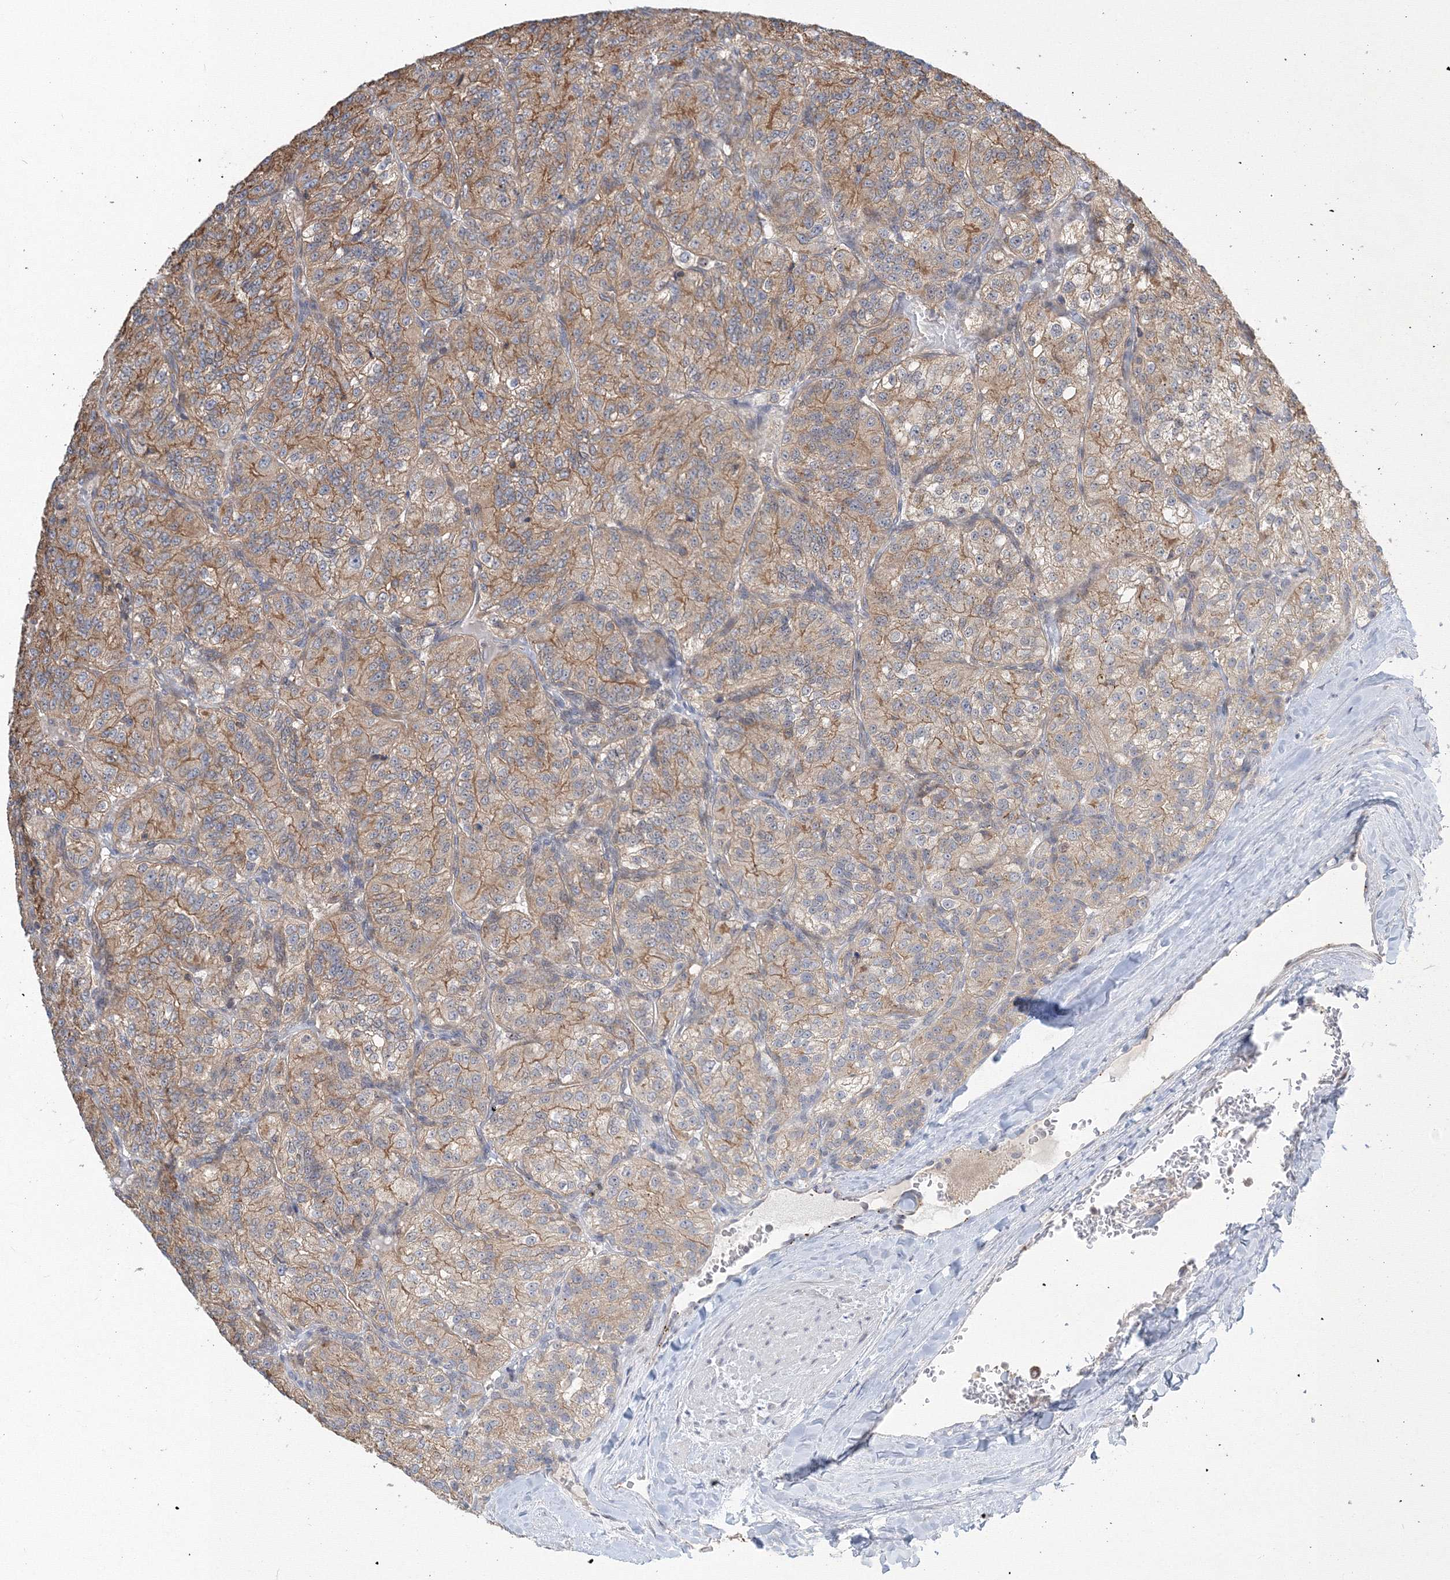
{"staining": {"intensity": "moderate", "quantity": ">75%", "location": "cytoplasmic/membranous"}, "tissue": "renal cancer", "cell_type": "Tumor cells", "image_type": "cancer", "snomed": [{"axis": "morphology", "description": "Adenocarcinoma, NOS"}, {"axis": "topography", "description": "Kidney"}], "caption": "Human renal adenocarcinoma stained for a protein (brown) exhibits moderate cytoplasmic/membranous positive positivity in about >75% of tumor cells.", "gene": "AASDH", "patient": {"sex": "female", "age": 63}}